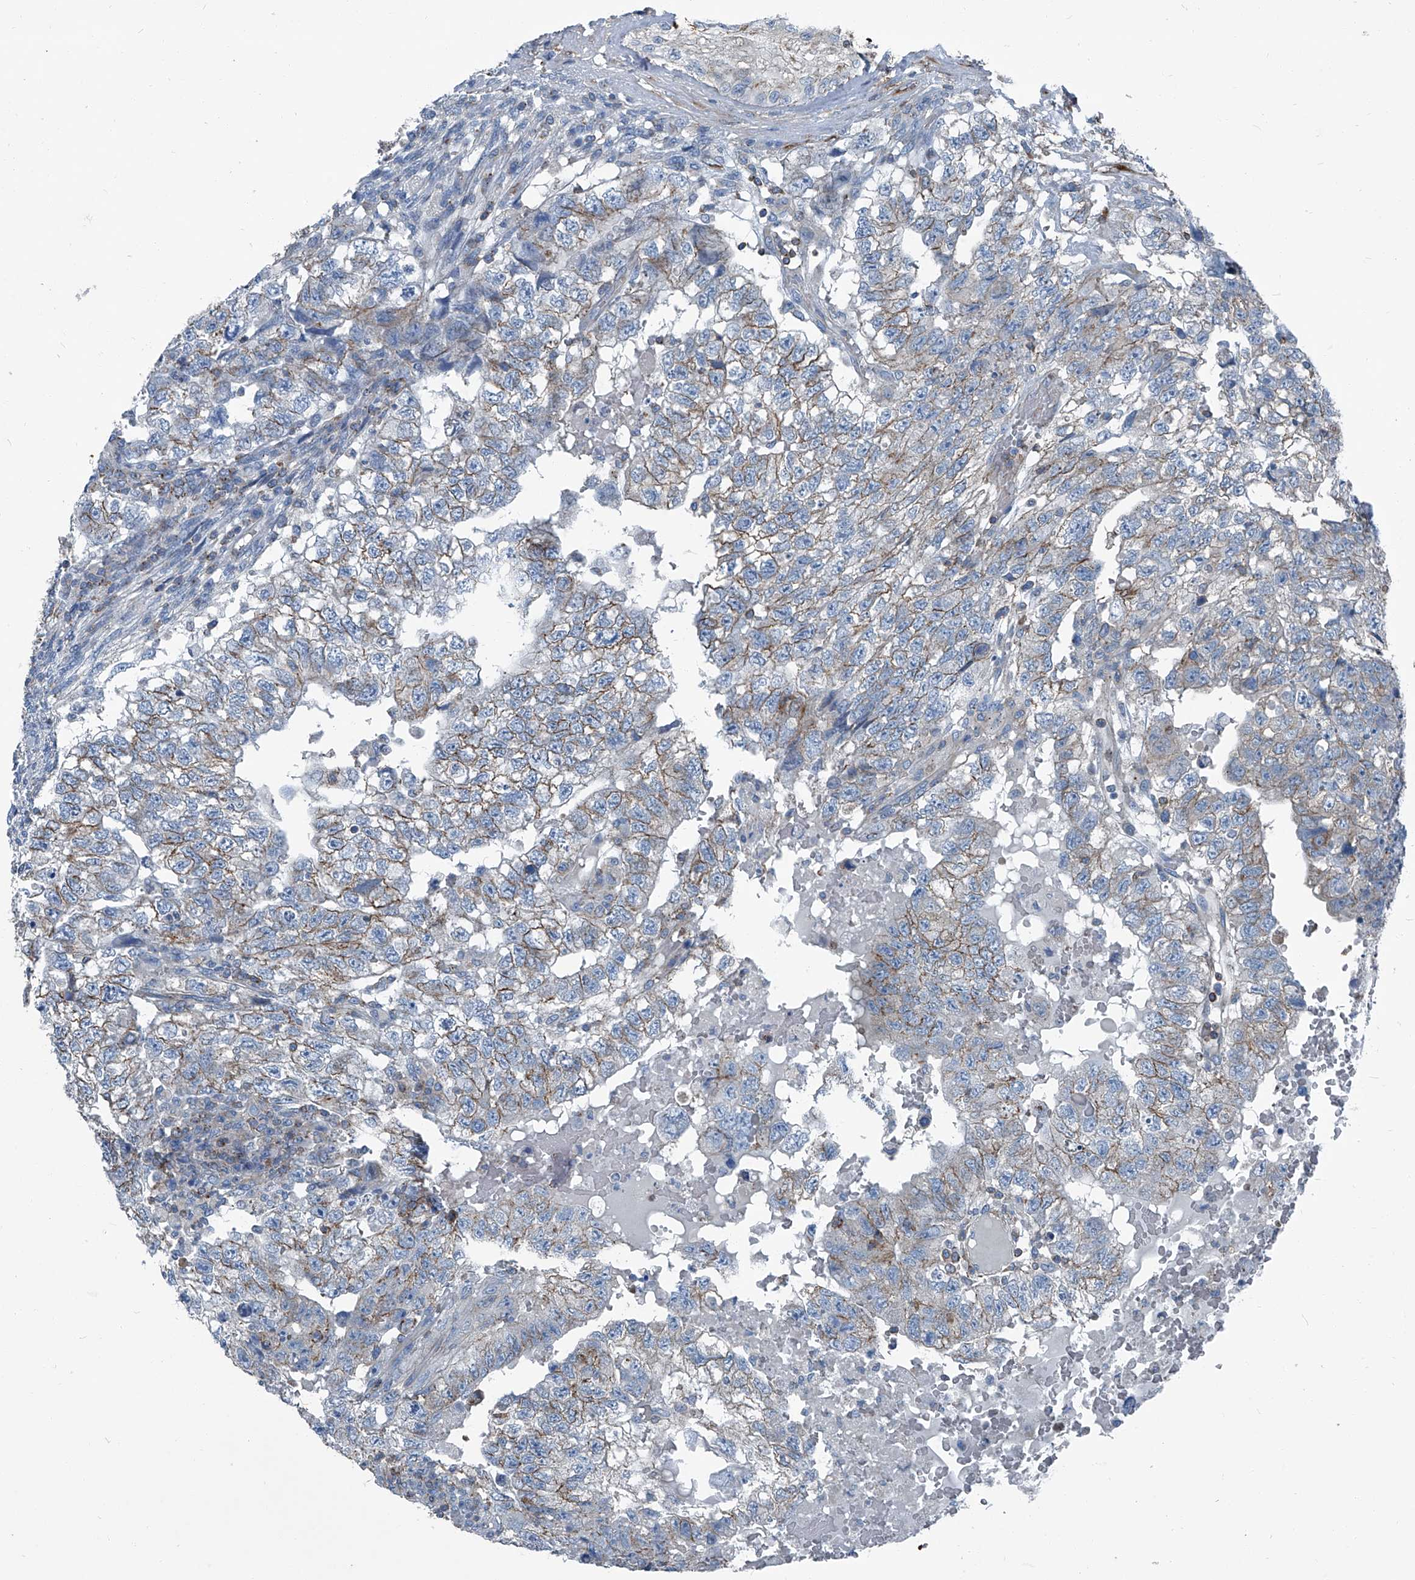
{"staining": {"intensity": "weak", "quantity": "<25%", "location": "cytoplasmic/membranous"}, "tissue": "testis cancer", "cell_type": "Tumor cells", "image_type": "cancer", "snomed": [{"axis": "morphology", "description": "Carcinoma, Embryonal, NOS"}, {"axis": "topography", "description": "Testis"}], "caption": "A histopathology image of testis cancer stained for a protein demonstrates no brown staining in tumor cells.", "gene": "SEPTIN7", "patient": {"sex": "male", "age": 36}}